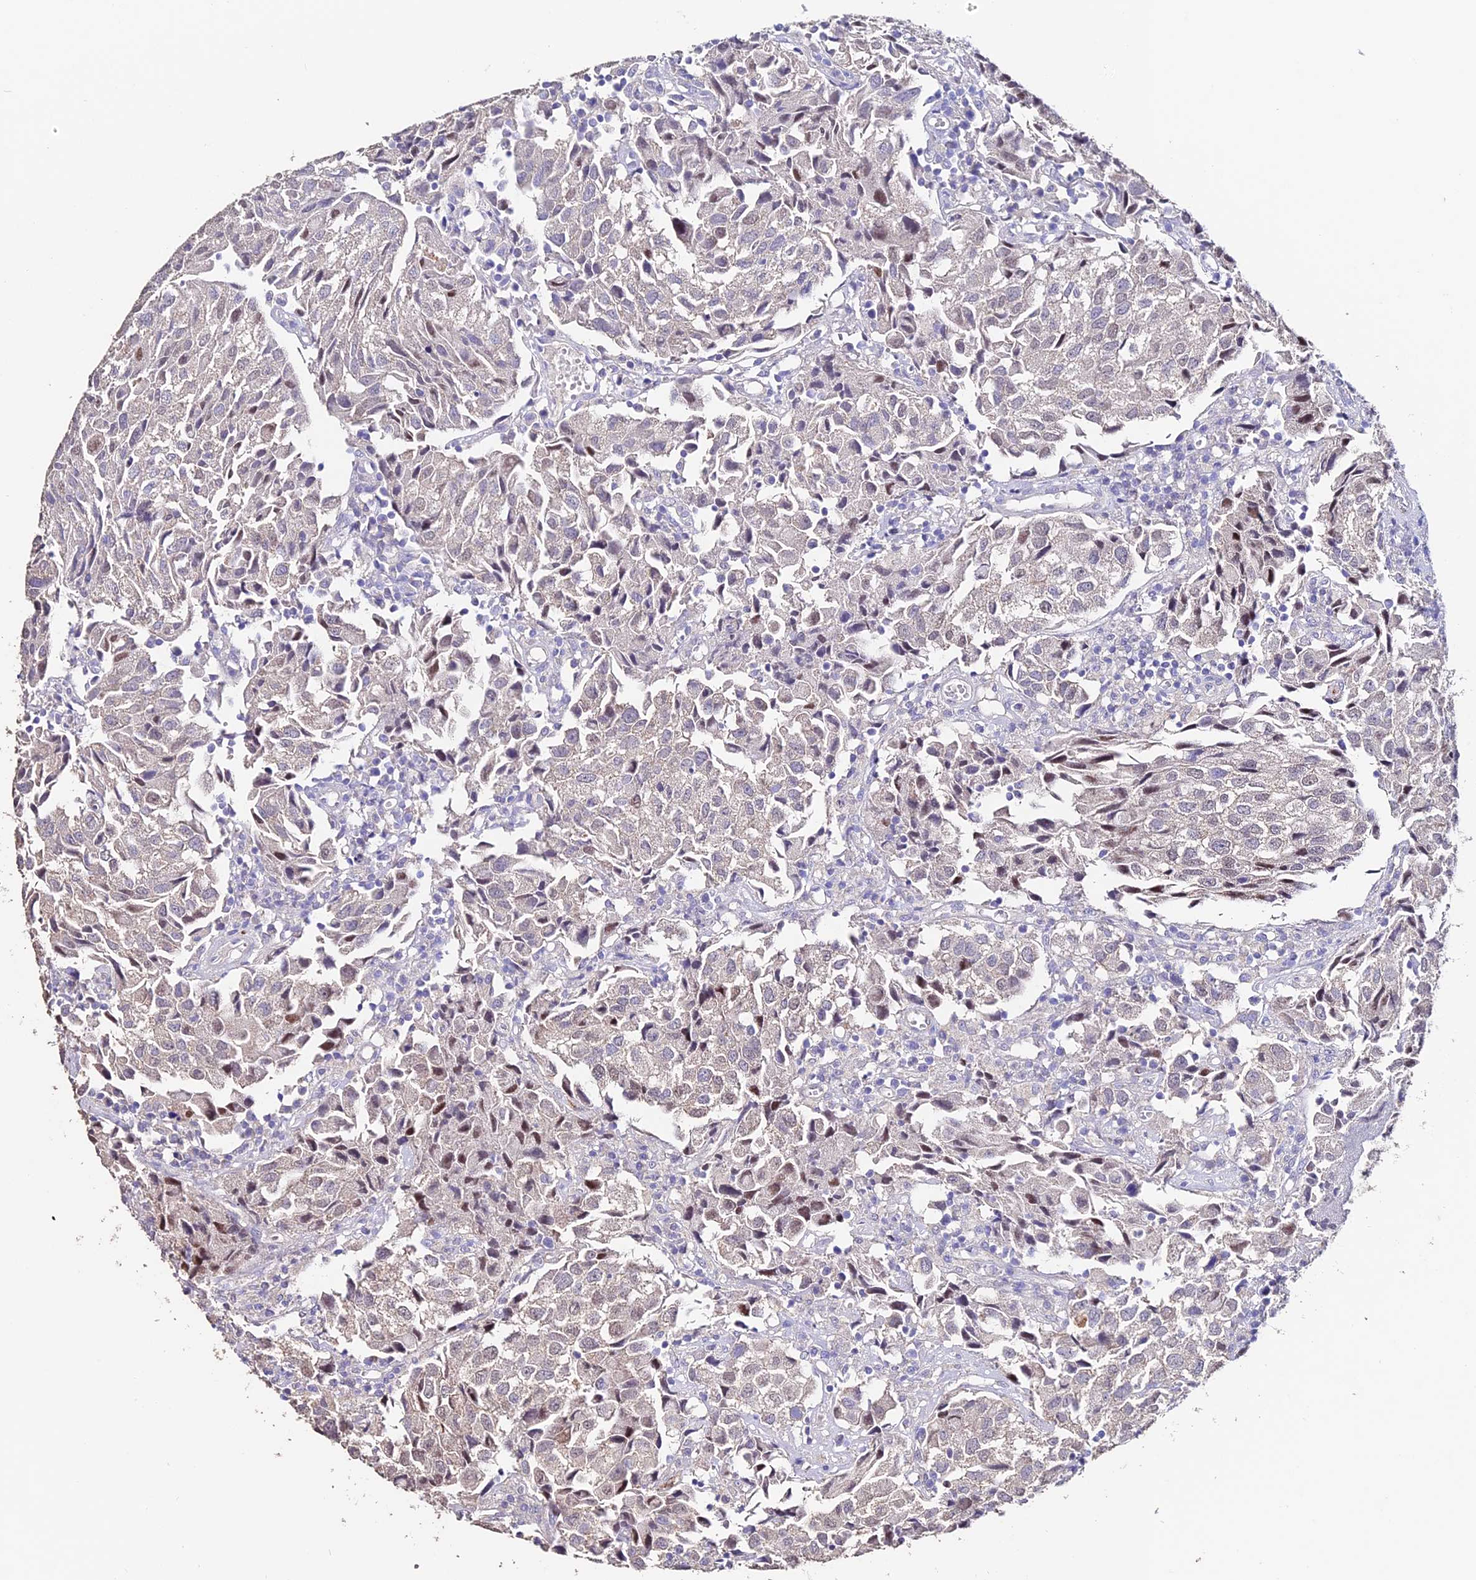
{"staining": {"intensity": "moderate", "quantity": "<25%", "location": "nuclear"}, "tissue": "urothelial cancer", "cell_type": "Tumor cells", "image_type": "cancer", "snomed": [{"axis": "morphology", "description": "Urothelial carcinoma, High grade"}, {"axis": "topography", "description": "Urinary bladder"}], "caption": "This is an image of IHC staining of urothelial cancer, which shows moderate positivity in the nuclear of tumor cells.", "gene": "ESM1", "patient": {"sex": "female", "age": 75}}